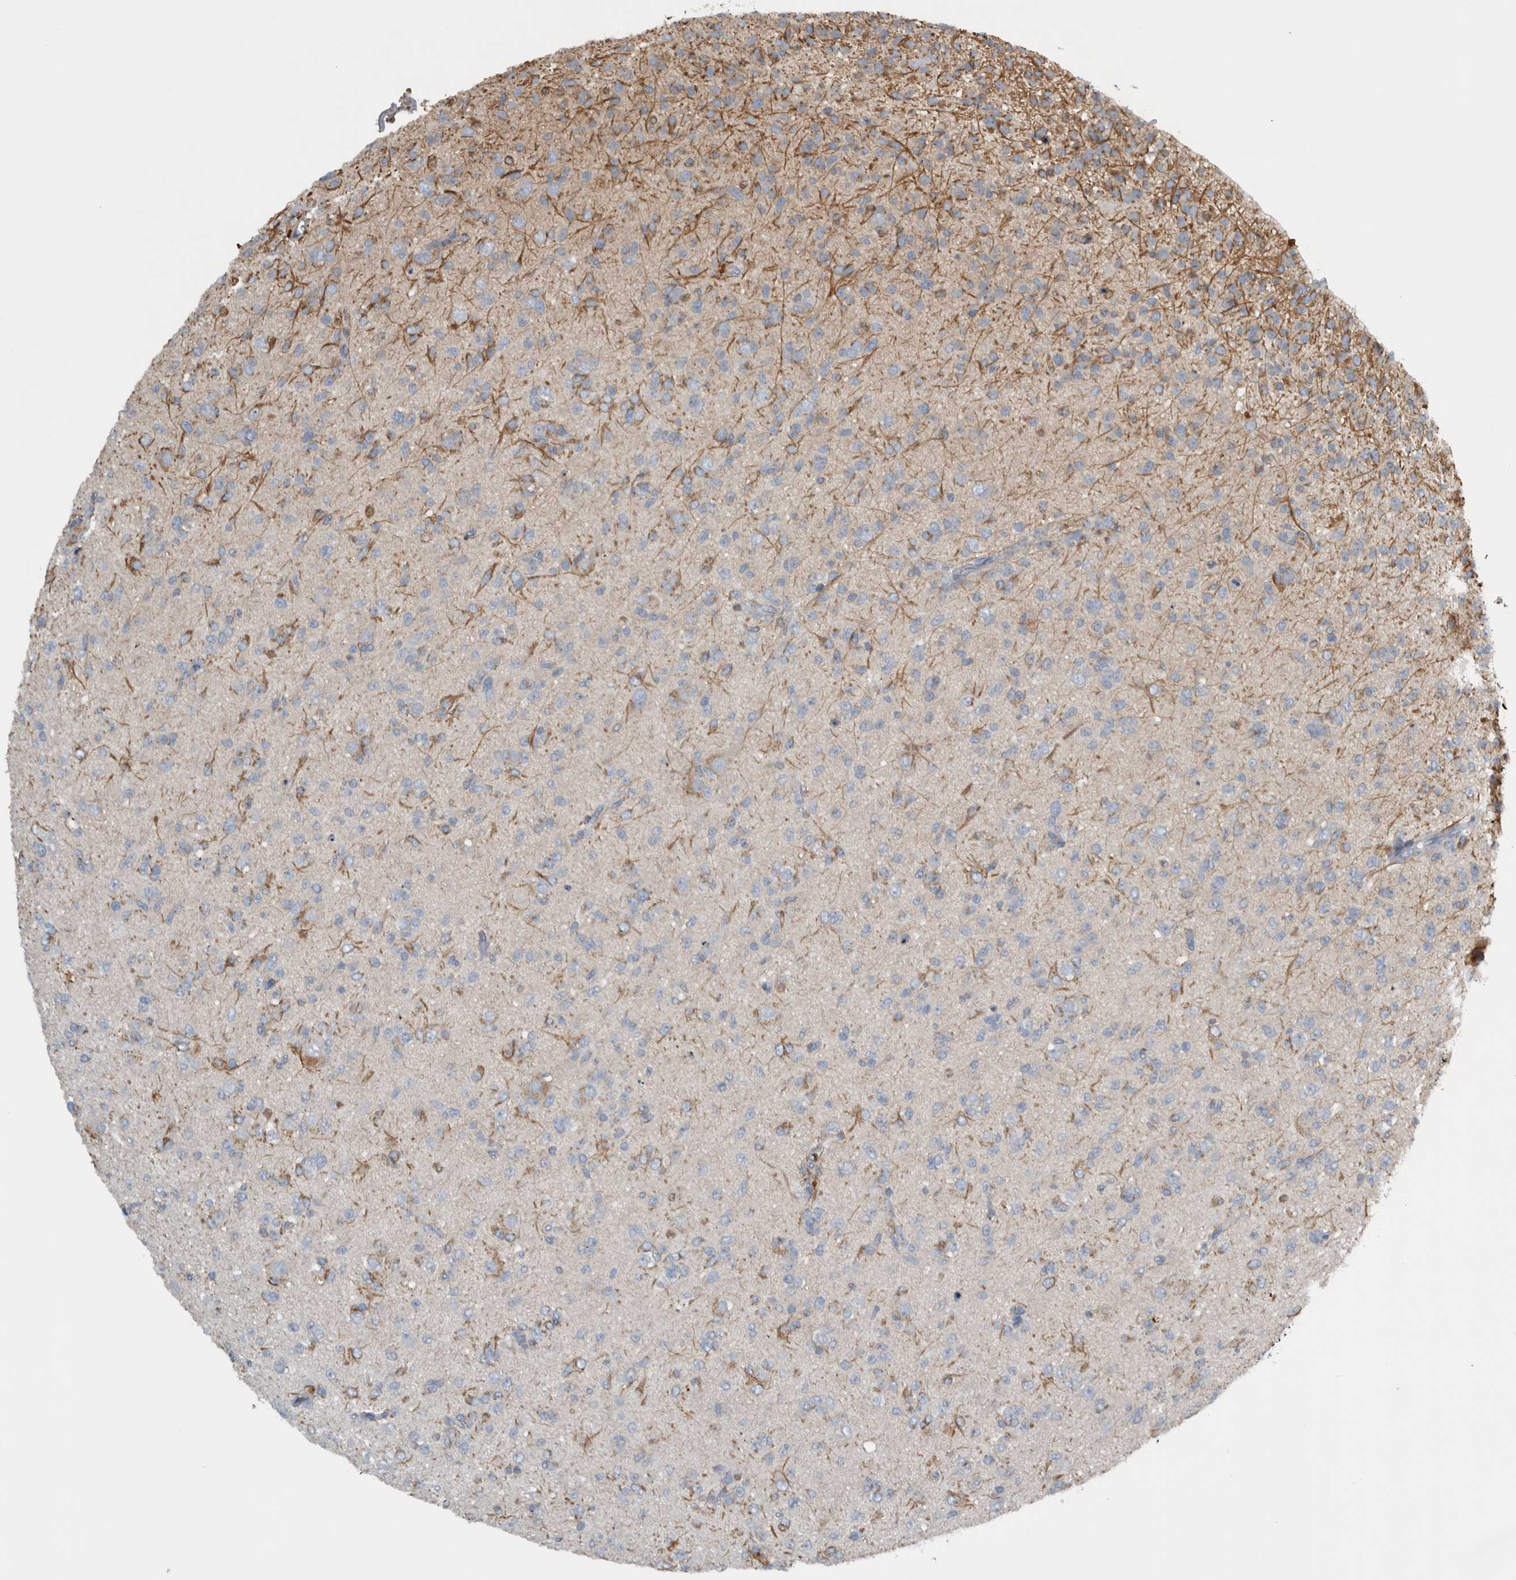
{"staining": {"intensity": "moderate", "quantity": "<25%", "location": "cytoplasmic/membranous"}, "tissue": "glioma", "cell_type": "Tumor cells", "image_type": "cancer", "snomed": [{"axis": "morphology", "description": "Glioma, malignant, Low grade"}, {"axis": "topography", "description": "Brain"}], "caption": "A low amount of moderate cytoplasmic/membranous expression is identified in about <25% of tumor cells in malignant glioma (low-grade) tissue. (brown staining indicates protein expression, while blue staining denotes nuclei).", "gene": "NT5C2", "patient": {"sex": "male", "age": 65}}